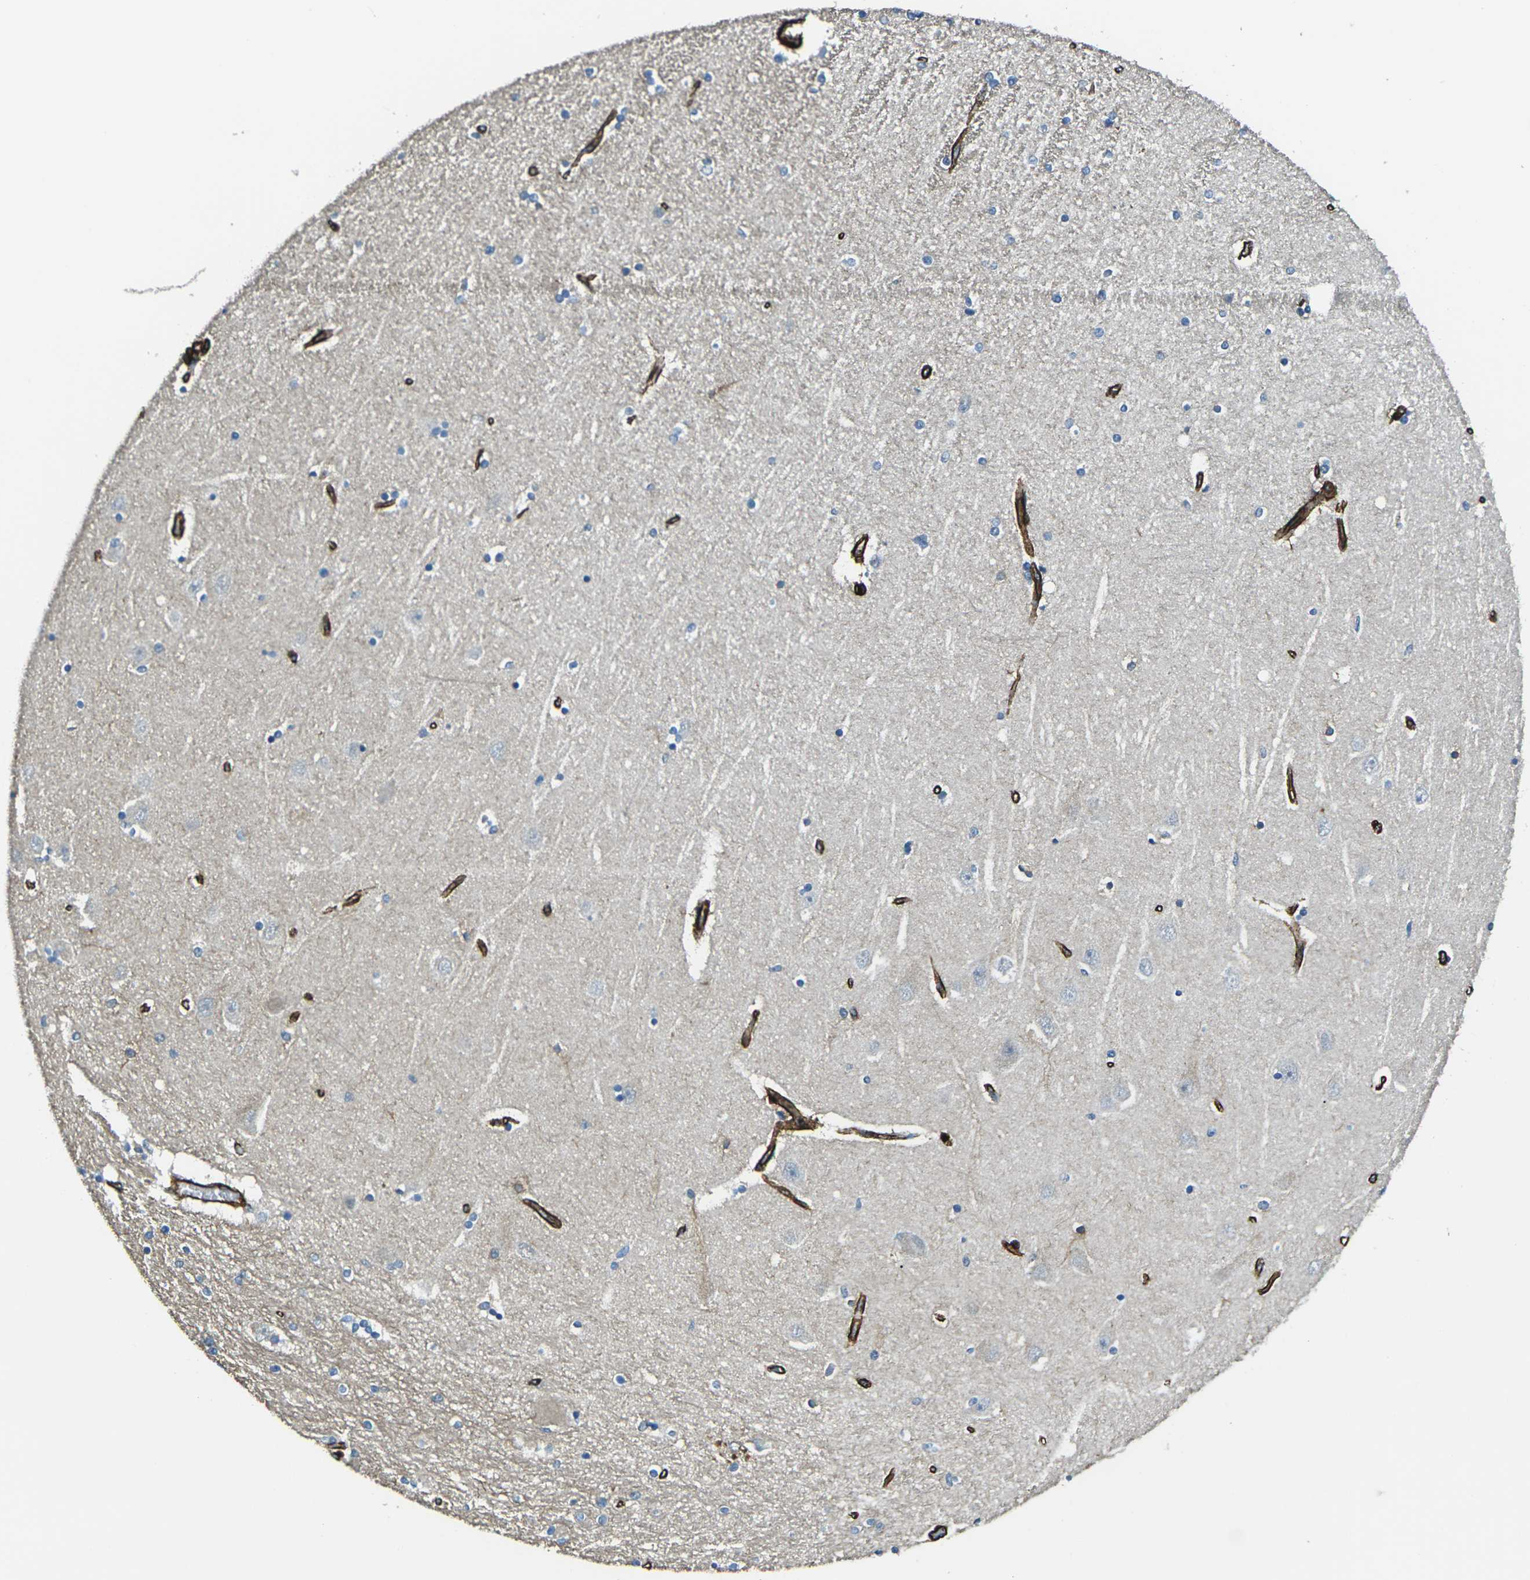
{"staining": {"intensity": "negative", "quantity": "none", "location": "none"}, "tissue": "hippocampus", "cell_type": "Glial cells", "image_type": "normal", "snomed": [{"axis": "morphology", "description": "Normal tissue, NOS"}, {"axis": "topography", "description": "Hippocampus"}], "caption": "High magnification brightfield microscopy of benign hippocampus stained with DAB (3,3'-diaminobenzidine) (brown) and counterstained with hematoxylin (blue): glial cells show no significant expression. (DAB IHC visualized using brightfield microscopy, high magnification).", "gene": "GRAMD1C", "patient": {"sex": "female", "age": 54}}